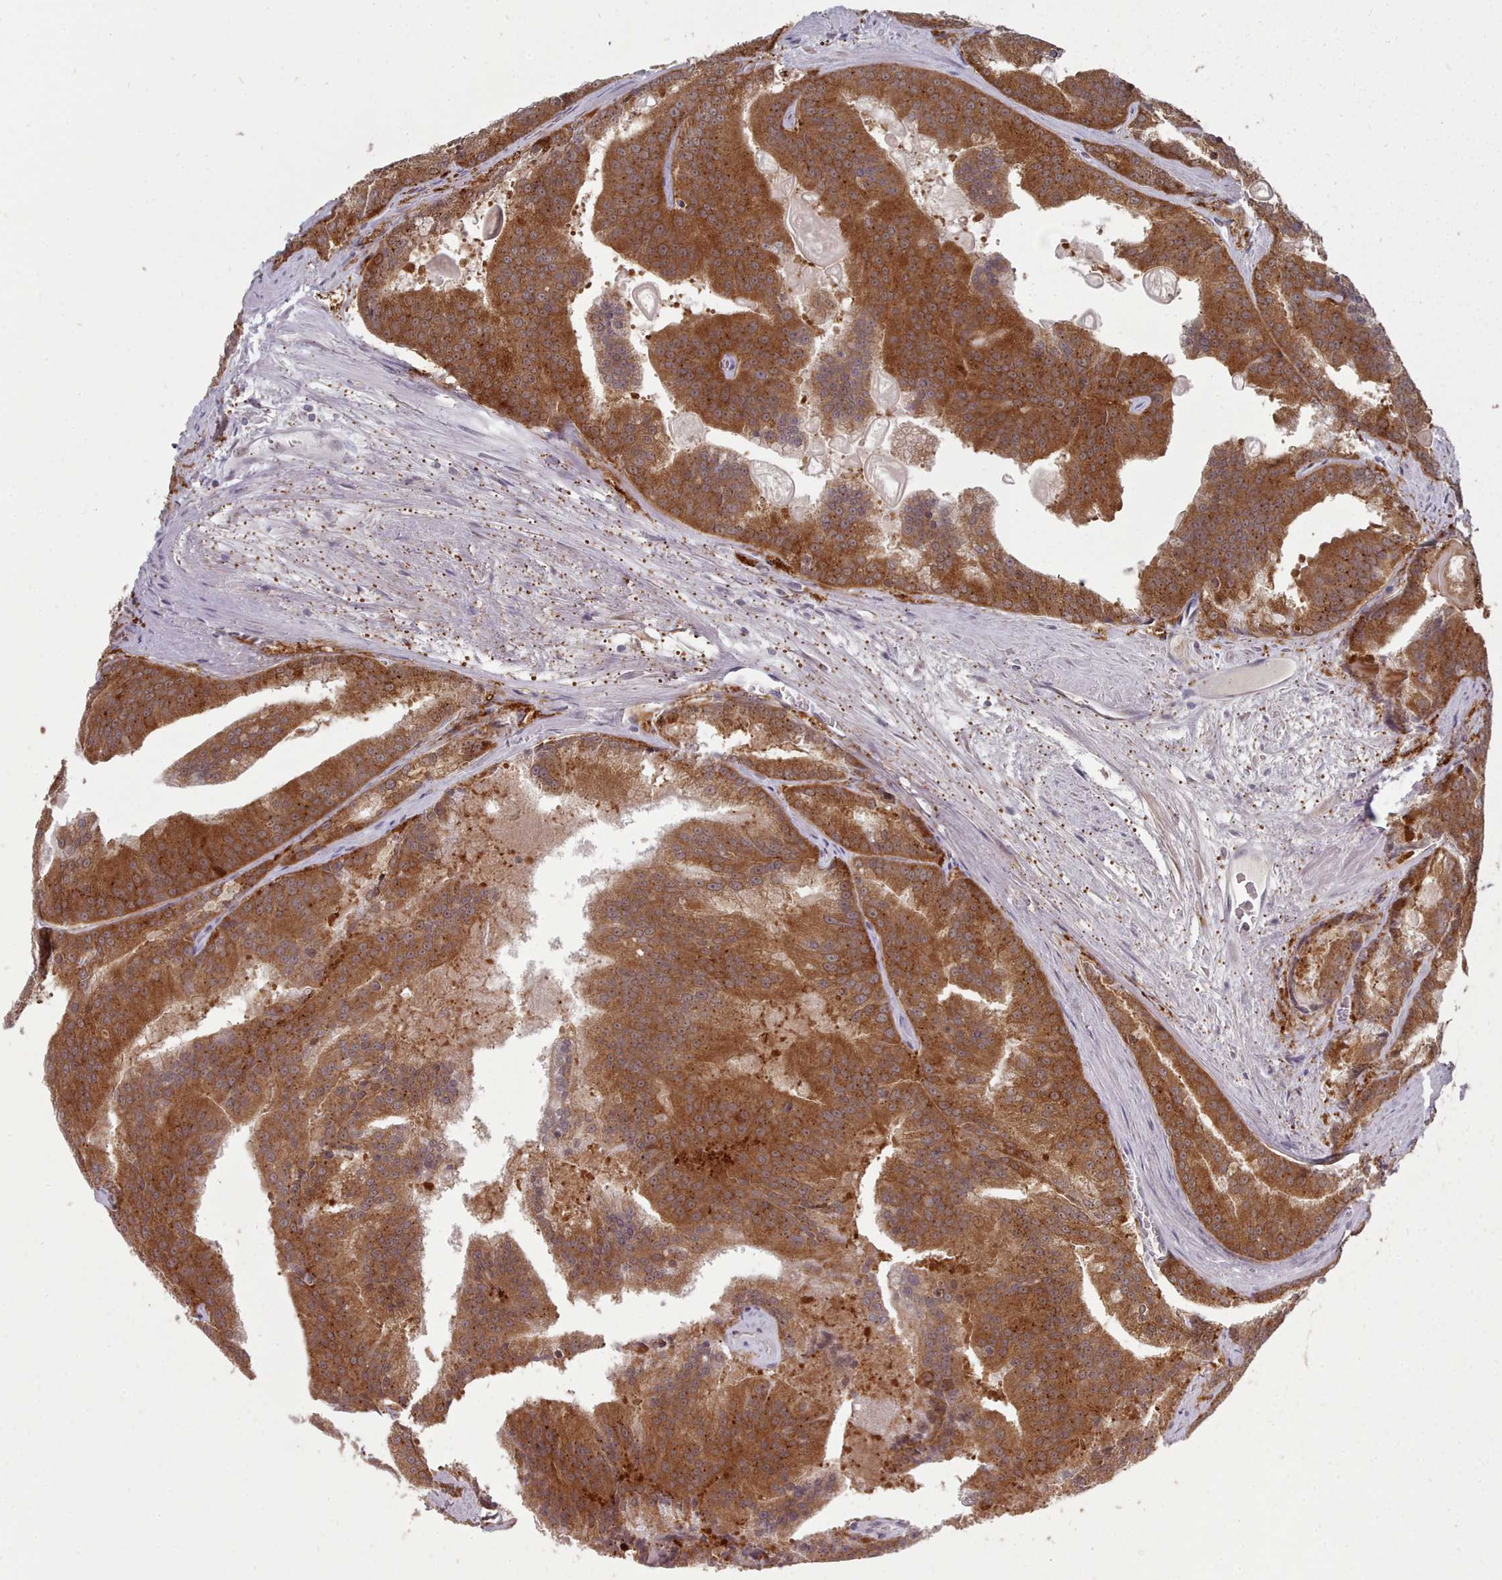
{"staining": {"intensity": "strong", "quantity": ">75%", "location": "cytoplasmic/membranous"}, "tissue": "prostate cancer", "cell_type": "Tumor cells", "image_type": "cancer", "snomed": [{"axis": "morphology", "description": "Adenocarcinoma, High grade"}, {"axis": "topography", "description": "Prostate"}], "caption": "A brown stain labels strong cytoplasmic/membranous positivity of a protein in prostate cancer tumor cells.", "gene": "GINS1", "patient": {"sex": "male", "age": 61}}